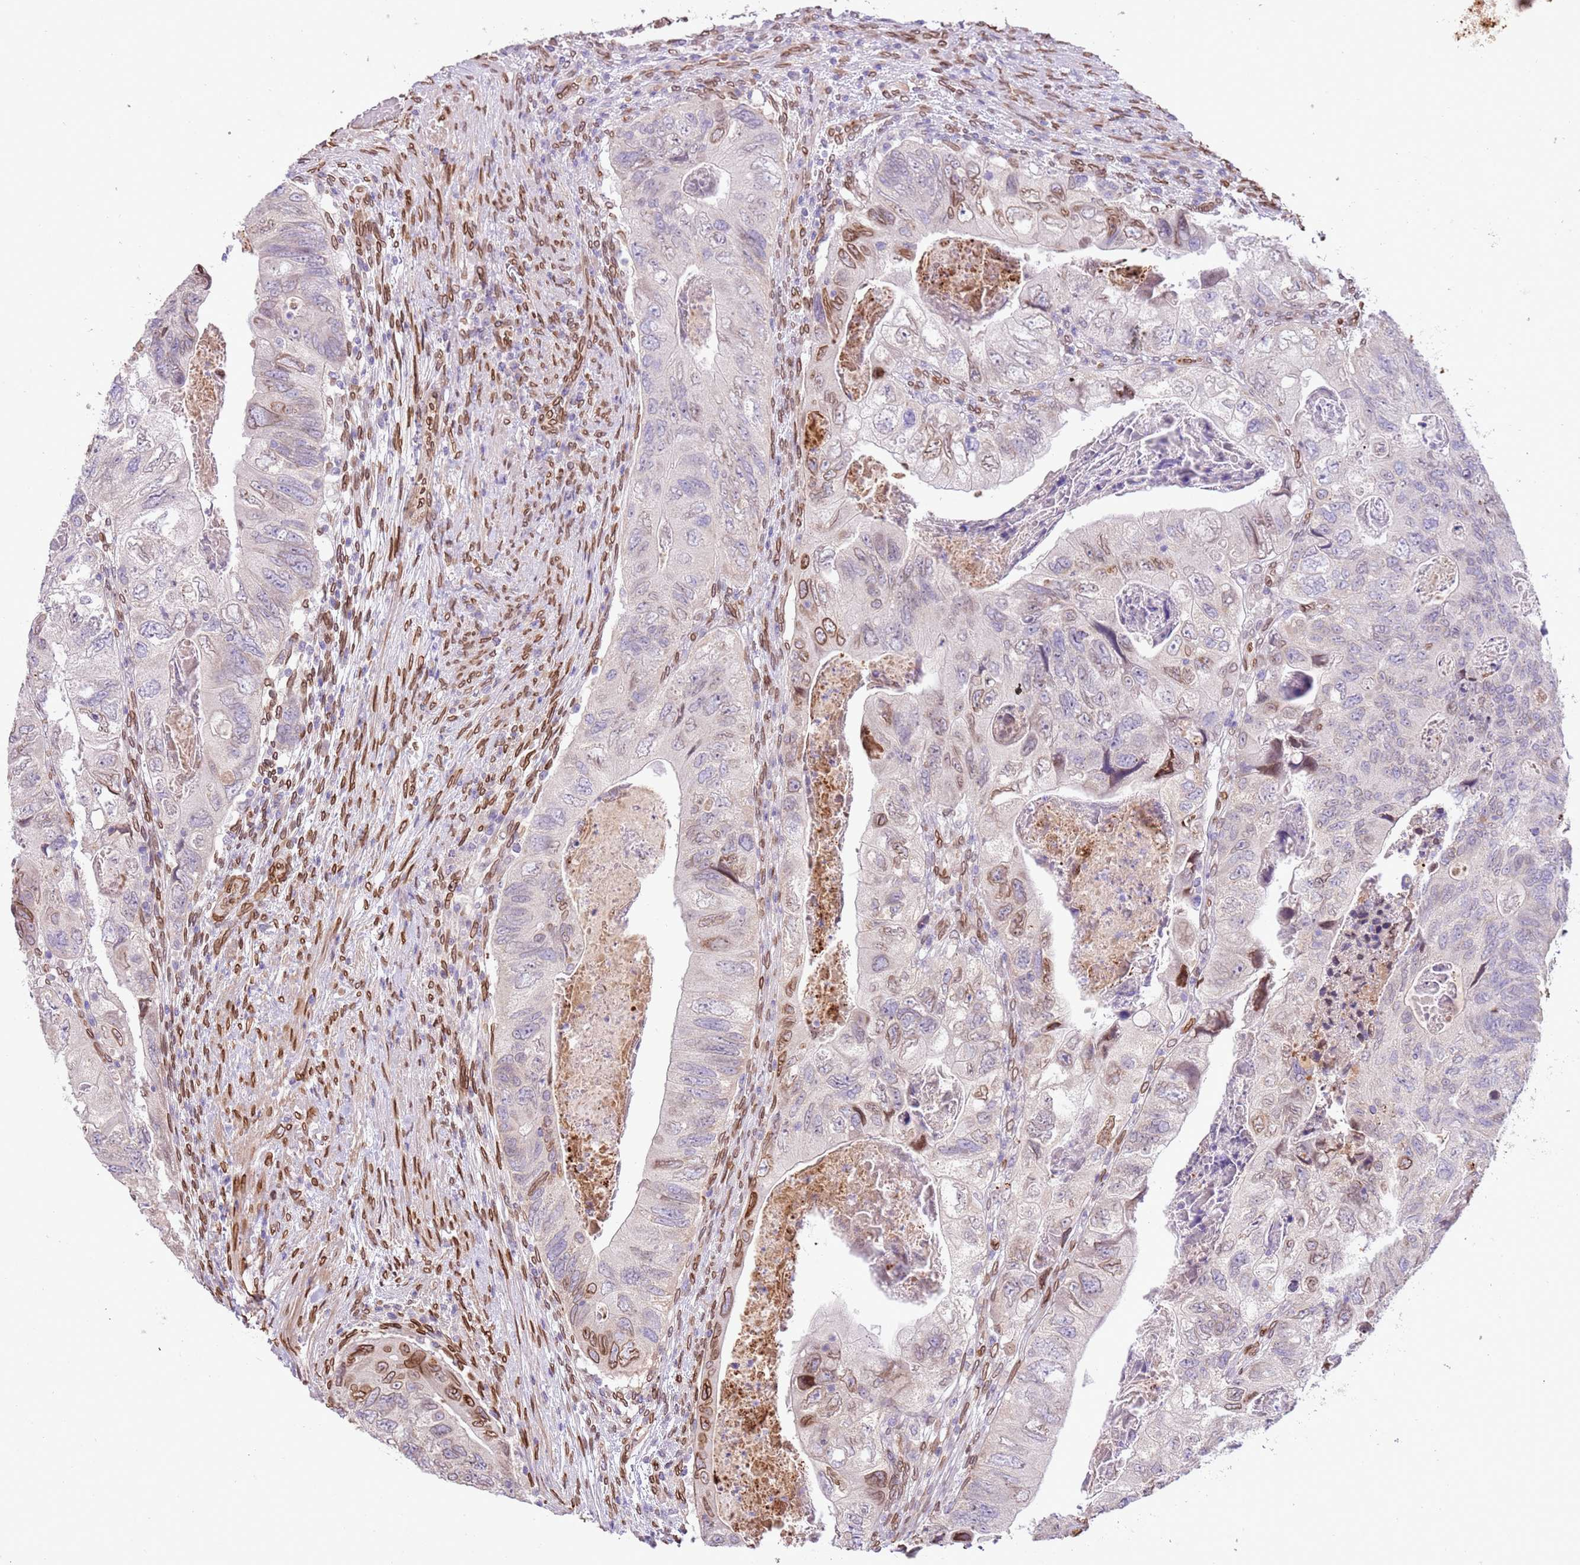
{"staining": {"intensity": "moderate", "quantity": "<25%", "location": "cytoplasmic/membranous,nuclear"}, "tissue": "colorectal cancer", "cell_type": "Tumor cells", "image_type": "cancer", "snomed": [{"axis": "morphology", "description": "Adenocarcinoma, NOS"}, {"axis": "topography", "description": "Rectum"}], "caption": "An immunohistochemistry (IHC) image of tumor tissue is shown. Protein staining in brown labels moderate cytoplasmic/membranous and nuclear positivity in colorectal adenocarcinoma within tumor cells. The staining is performed using DAB (3,3'-diaminobenzidine) brown chromogen to label protein expression. The nuclei are counter-stained blue using hematoxylin.", "gene": "TMEM47", "patient": {"sex": "male", "age": 63}}